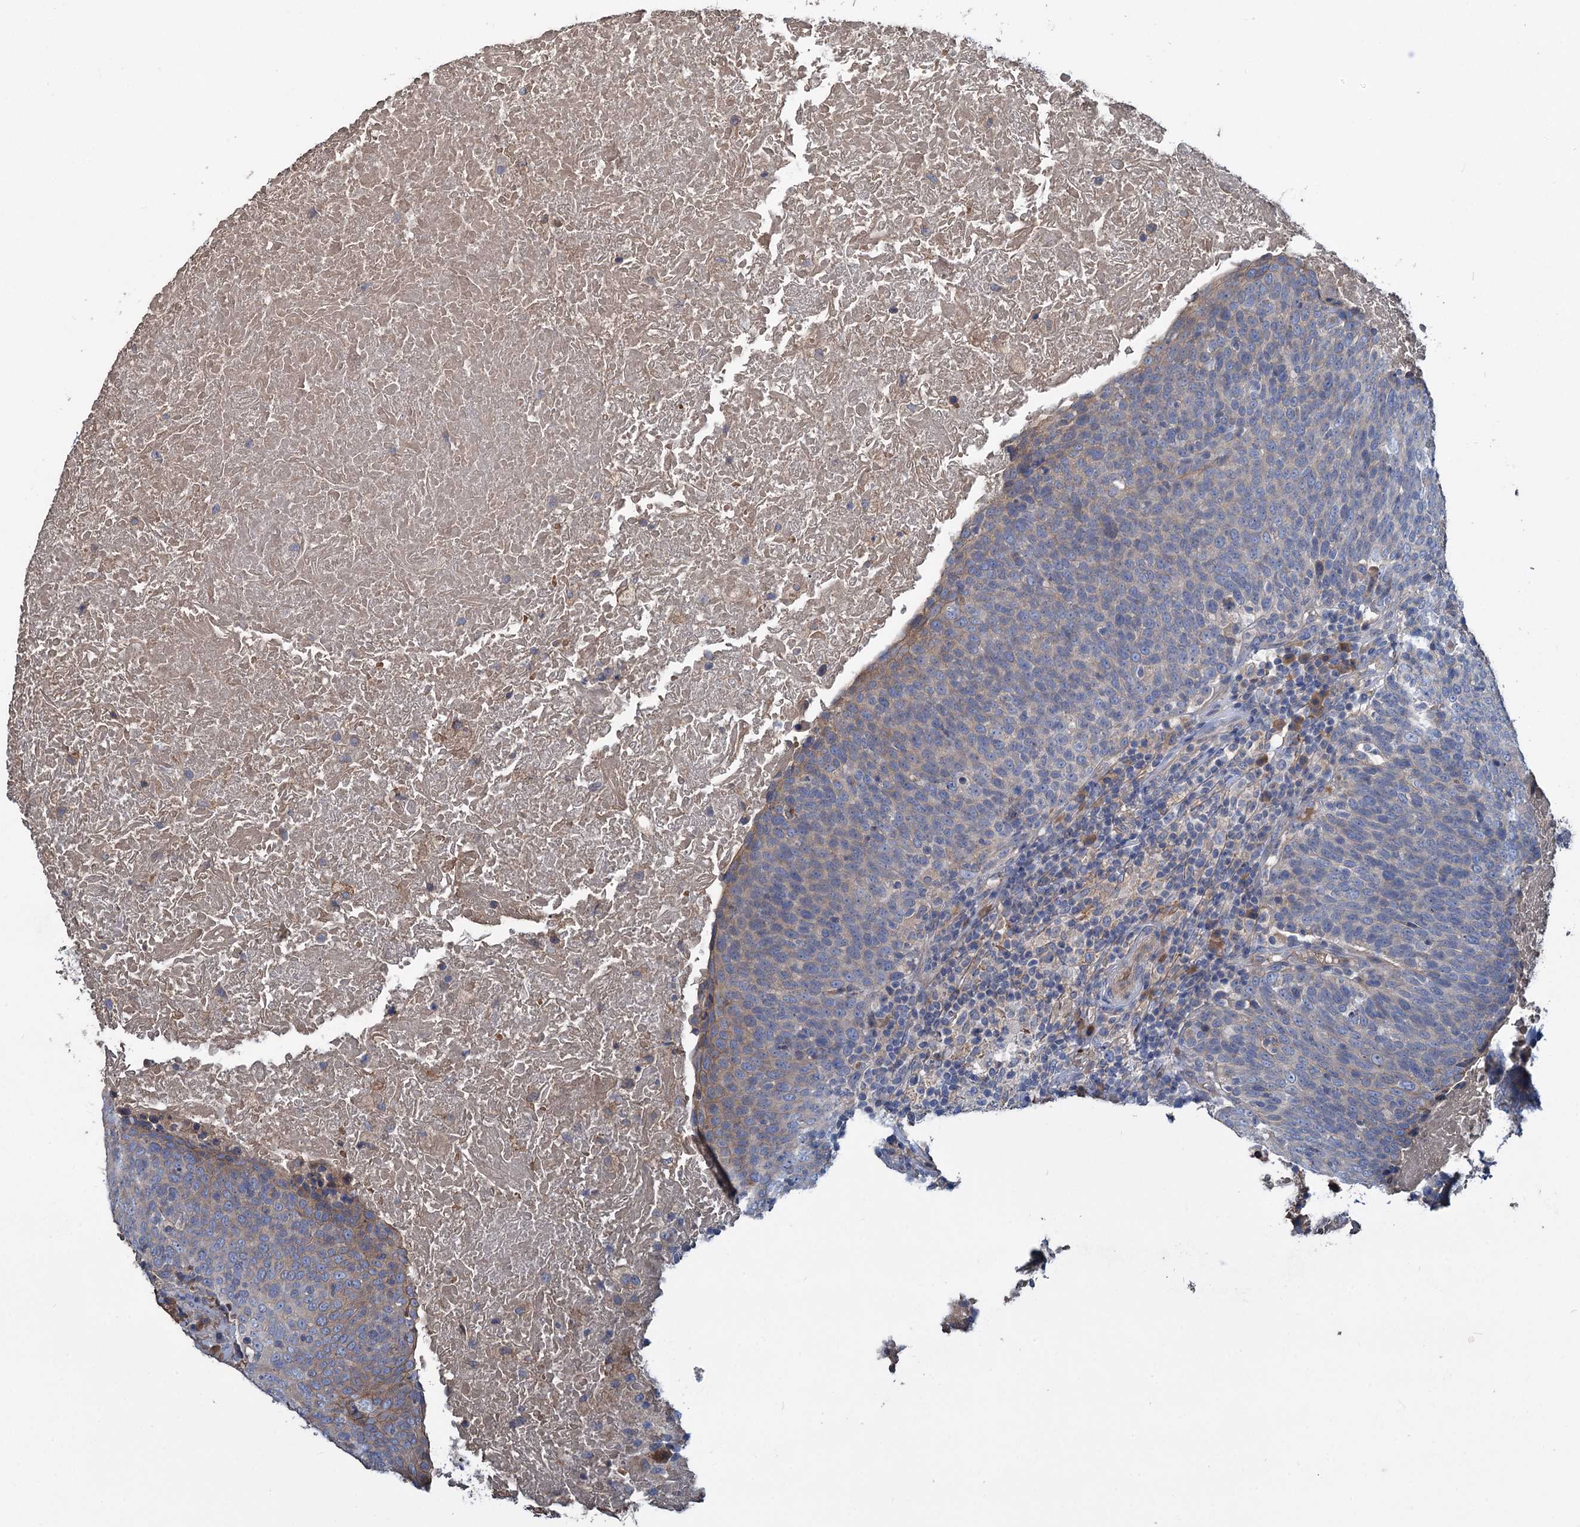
{"staining": {"intensity": "weak", "quantity": "<25%", "location": "cytoplasmic/membranous"}, "tissue": "head and neck cancer", "cell_type": "Tumor cells", "image_type": "cancer", "snomed": [{"axis": "morphology", "description": "Squamous cell carcinoma, NOS"}, {"axis": "morphology", "description": "Squamous cell carcinoma, metastatic, NOS"}, {"axis": "topography", "description": "Lymph node"}, {"axis": "topography", "description": "Head-Neck"}], "caption": "Head and neck cancer (squamous cell carcinoma) stained for a protein using immunohistochemistry (IHC) displays no staining tumor cells.", "gene": "URAD", "patient": {"sex": "male", "age": 62}}